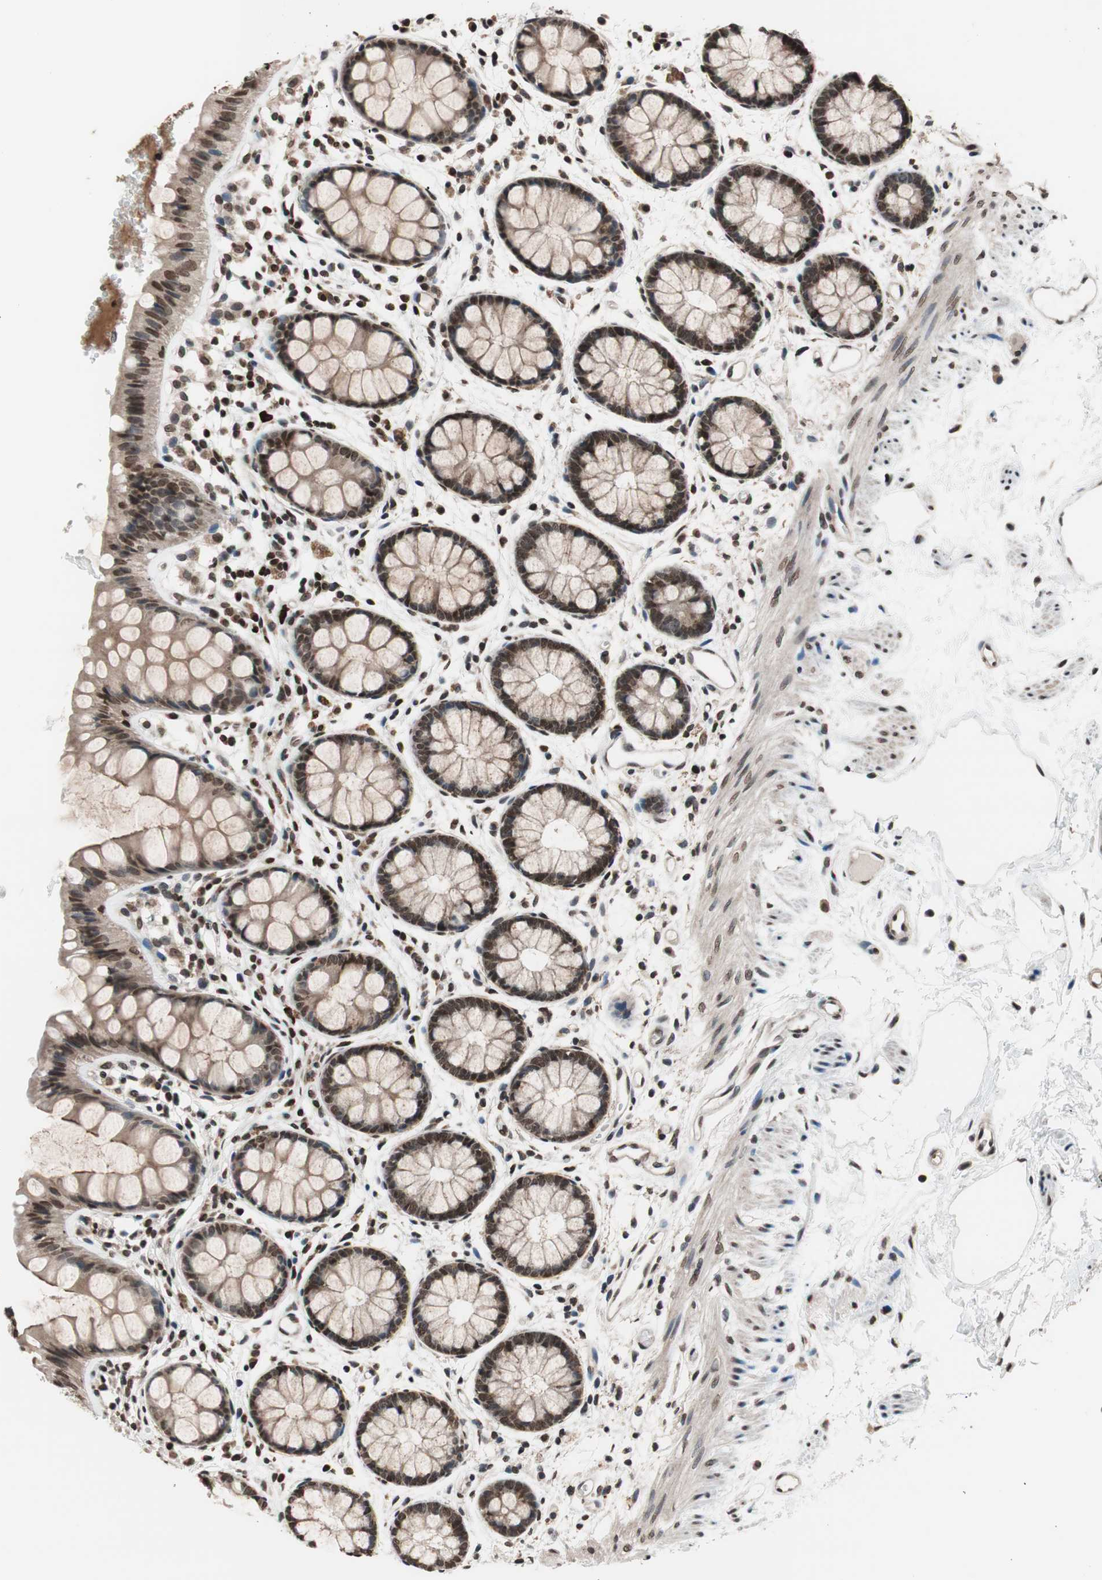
{"staining": {"intensity": "moderate", "quantity": ">75%", "location": "cytoplasmic/membranous,nuclear"}, "tissue": "rectum", "cell_type": "Glandular cells", "image_type": "normal", "snomed": [{"axis": "morphology", "description": "Normal tissue, NOS"}, {"axis": "topography", "description": "Rectum"}], "caption": "The photomicrograph shows immunohistochemical staining of normal rectum. There is moderate cytoplasmic/membranous,nuclear staining is present in approximately >75% of glandular cells. The staining was performed using DAB (3,3'-diaminobenzidine) to visualize the protein expression in brown, while the nuclei were stained in blue with hematoxylin (Magnification: 20x).", "gene": "RFC1", "patient": {"sex": "female", "age": 66}}